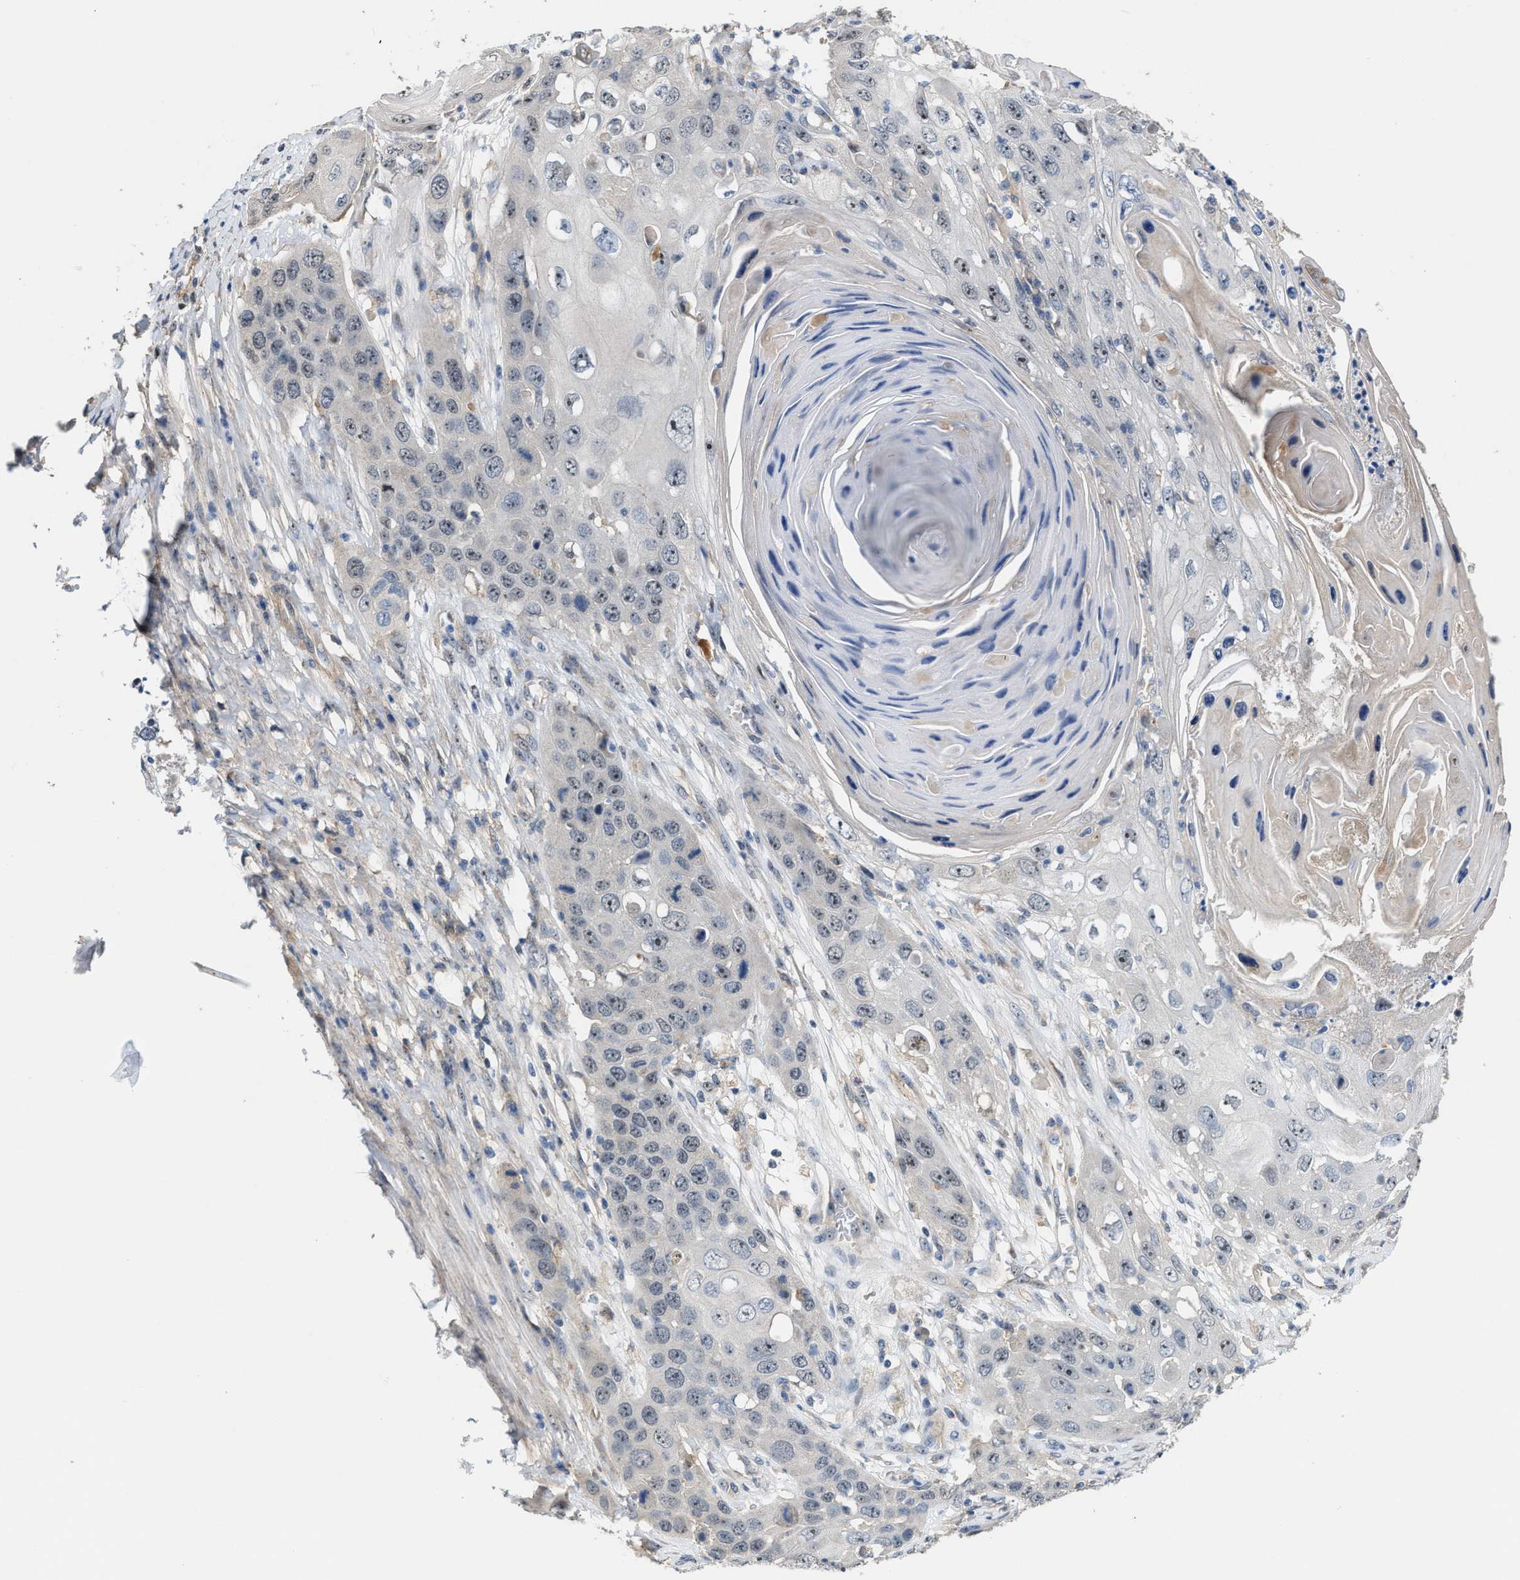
{"staining": {"intensity": "weak", "quantity": "25%-75%", "location": "nuclear"}, "tissue": "skin cancer", "cell_type": "Tumor cells", "image_type": "cancer", "snomed": [{"axis": "morphology", "description": "Squamous cell carcinoma, NOS"}, {"axis": "topography", "description": "Skin"}], "caption": "The histopathology image displays a brown stain indicating the presence of a protein in the nuclear of tumor cells in squamous cell carcinoma (skin).", "gene": "ZNF783", "patient": {"sex": "male", "age": 55}}